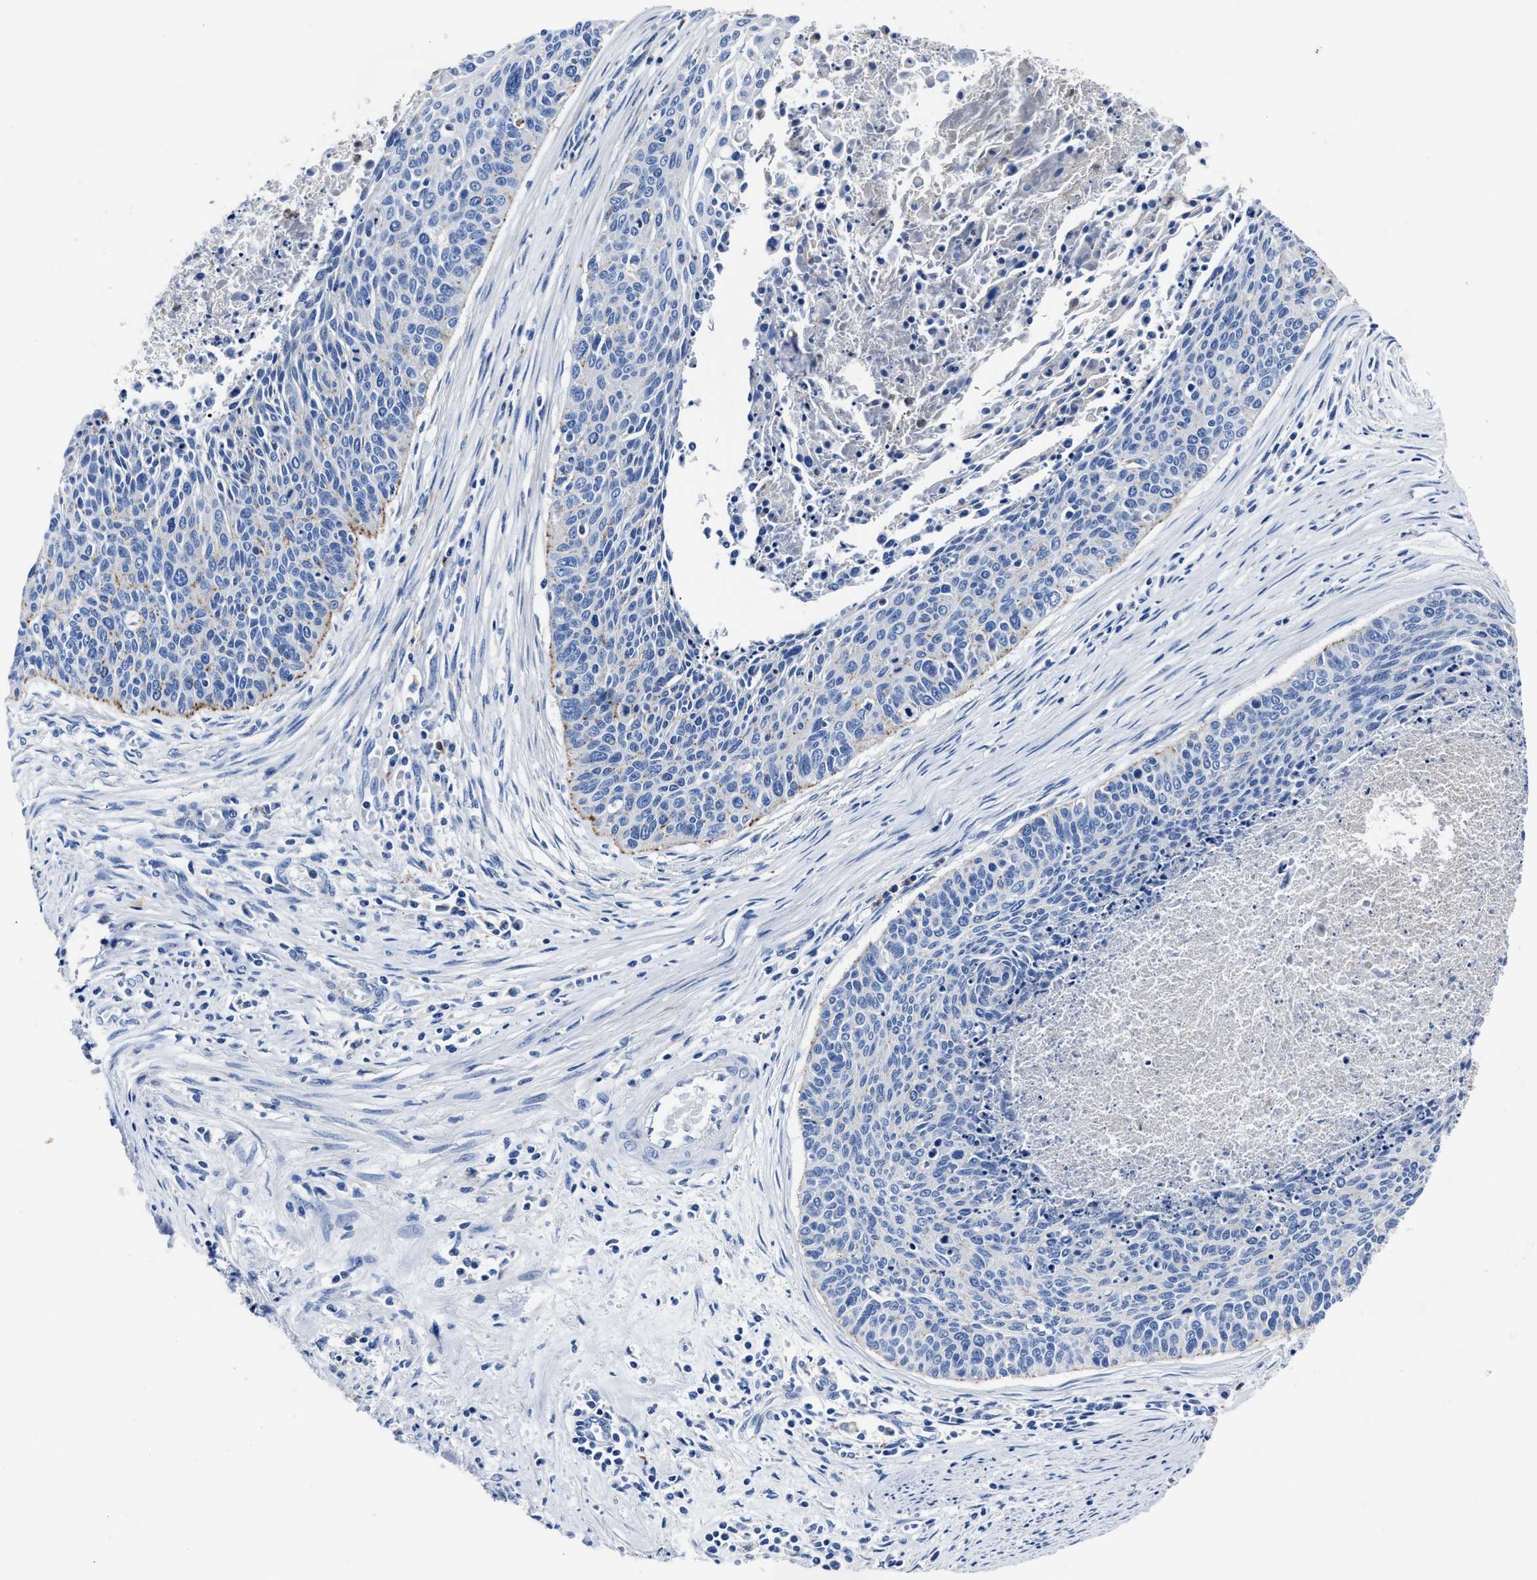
{"staining": {"intensity": "negative", "quantity": "none", "location": "none"}, "tissue": "cervical cancer", "cell_type": "Tumor cells", "image_type": "cancer", "snomed": [{"axis": "morphology", "description": "Squamous cell carcinoma, NOS"}, {"axis": "topography", "description": "Cervix"}], "caption": "Immunohistochemistry photomicrograph of cervical cancer stained for a protein (brown), which exhibits no staining in tumor cells.", "gene": "LAMTOR4", "patient": {"sex": "female", "age": 55}}